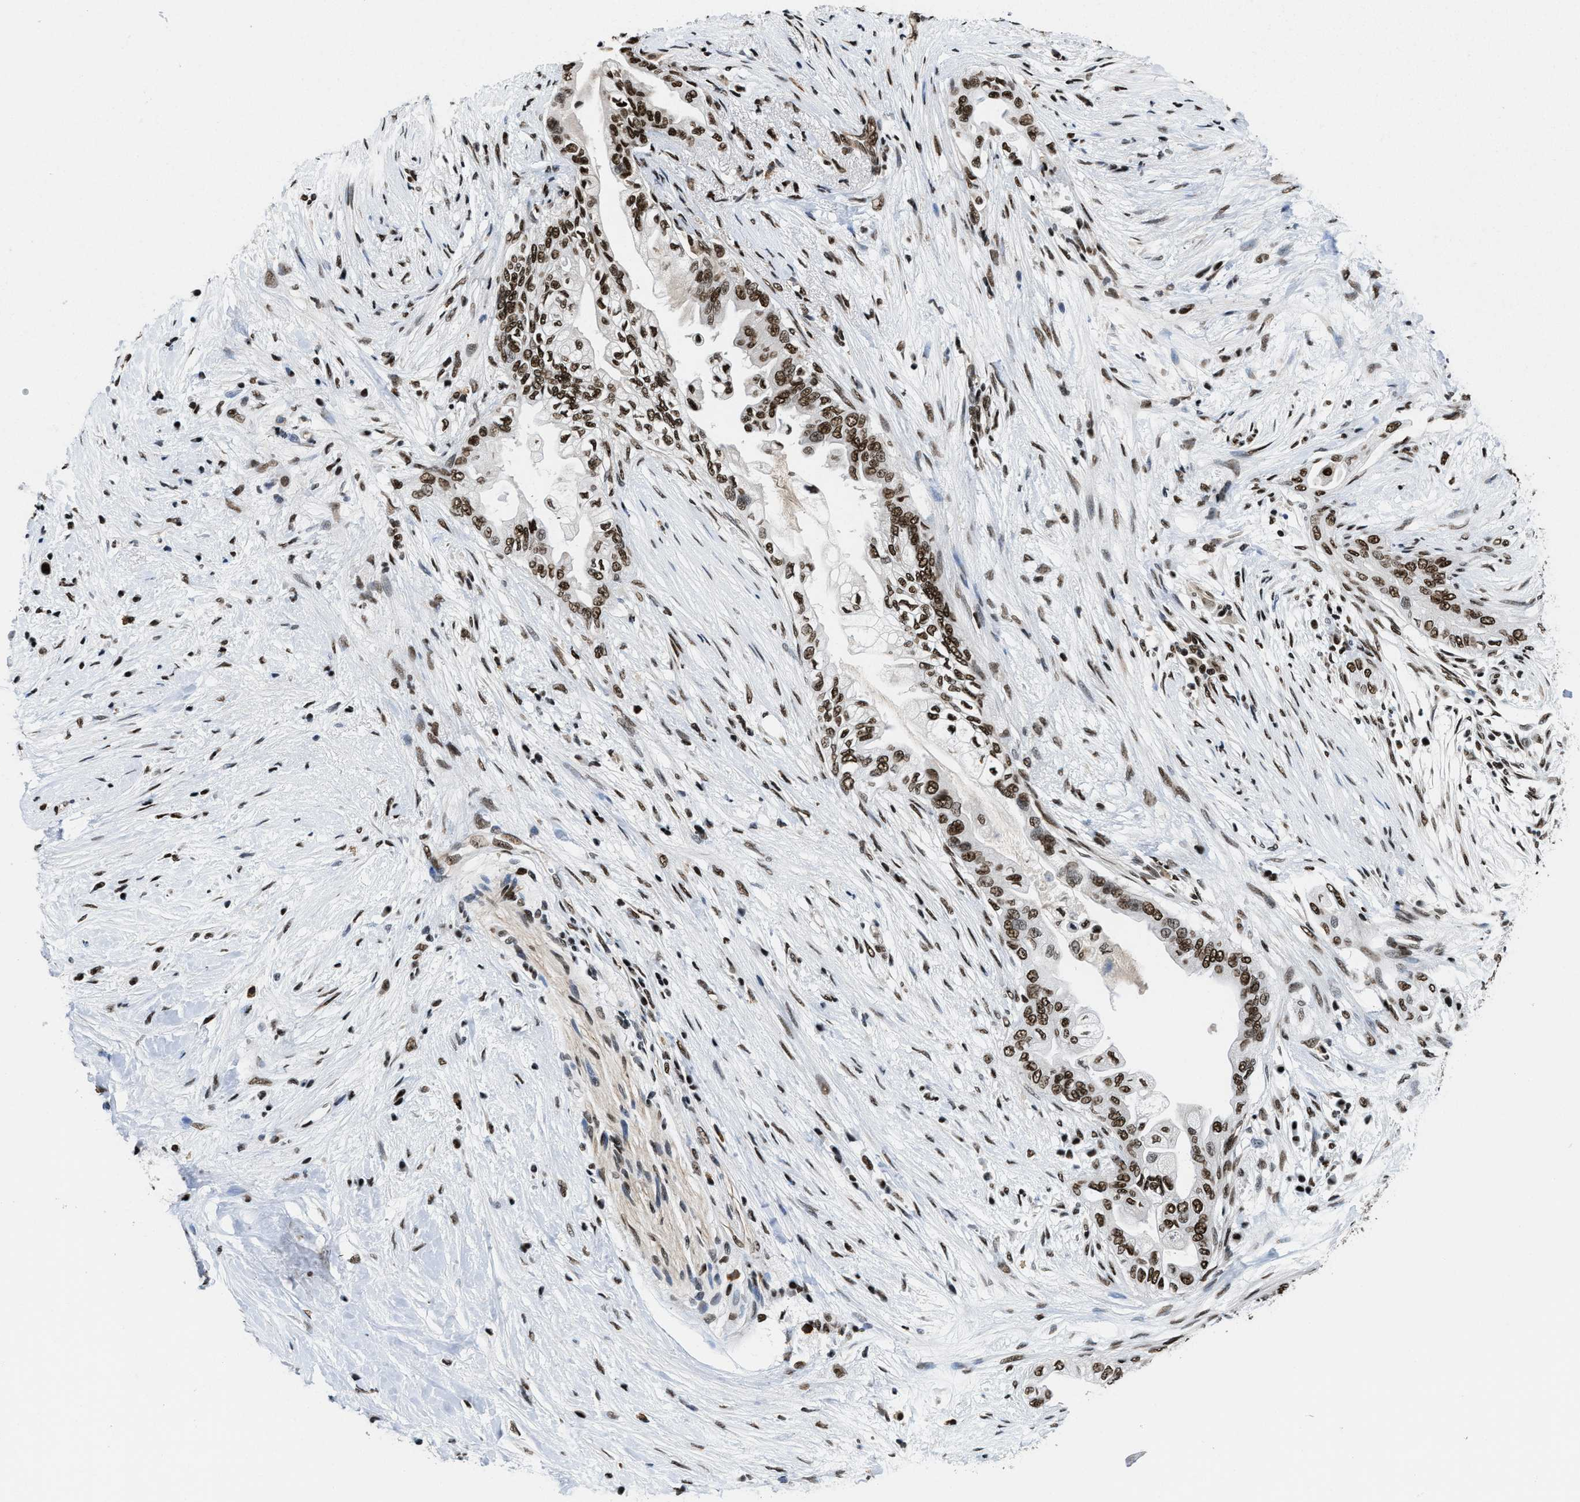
{"staining": {"intensity": "strong", "quantity": ">75%", "location": "nuclear"}, "tissue": "pancreatic cancer", "cell_type": "Tumor cells", "image_type": "cancer", "snomed": [{"axis": "morphology", "description": "Normal tissue, NOS"}, {"axis": "morphology", "description": "Adenocarcinoma, NOS"}, {"axis": "topography", "description": "Pancreas"}, {"axis": "topography", "description": "Duodenum"}], "caption": "Pancreatic adenocarcinoma stained with a brown dye displays strong nuclear positive expression in about >75% of tumor cells.", "gene": "SAFB", "patient": {"sex": "female", "age": 60}}